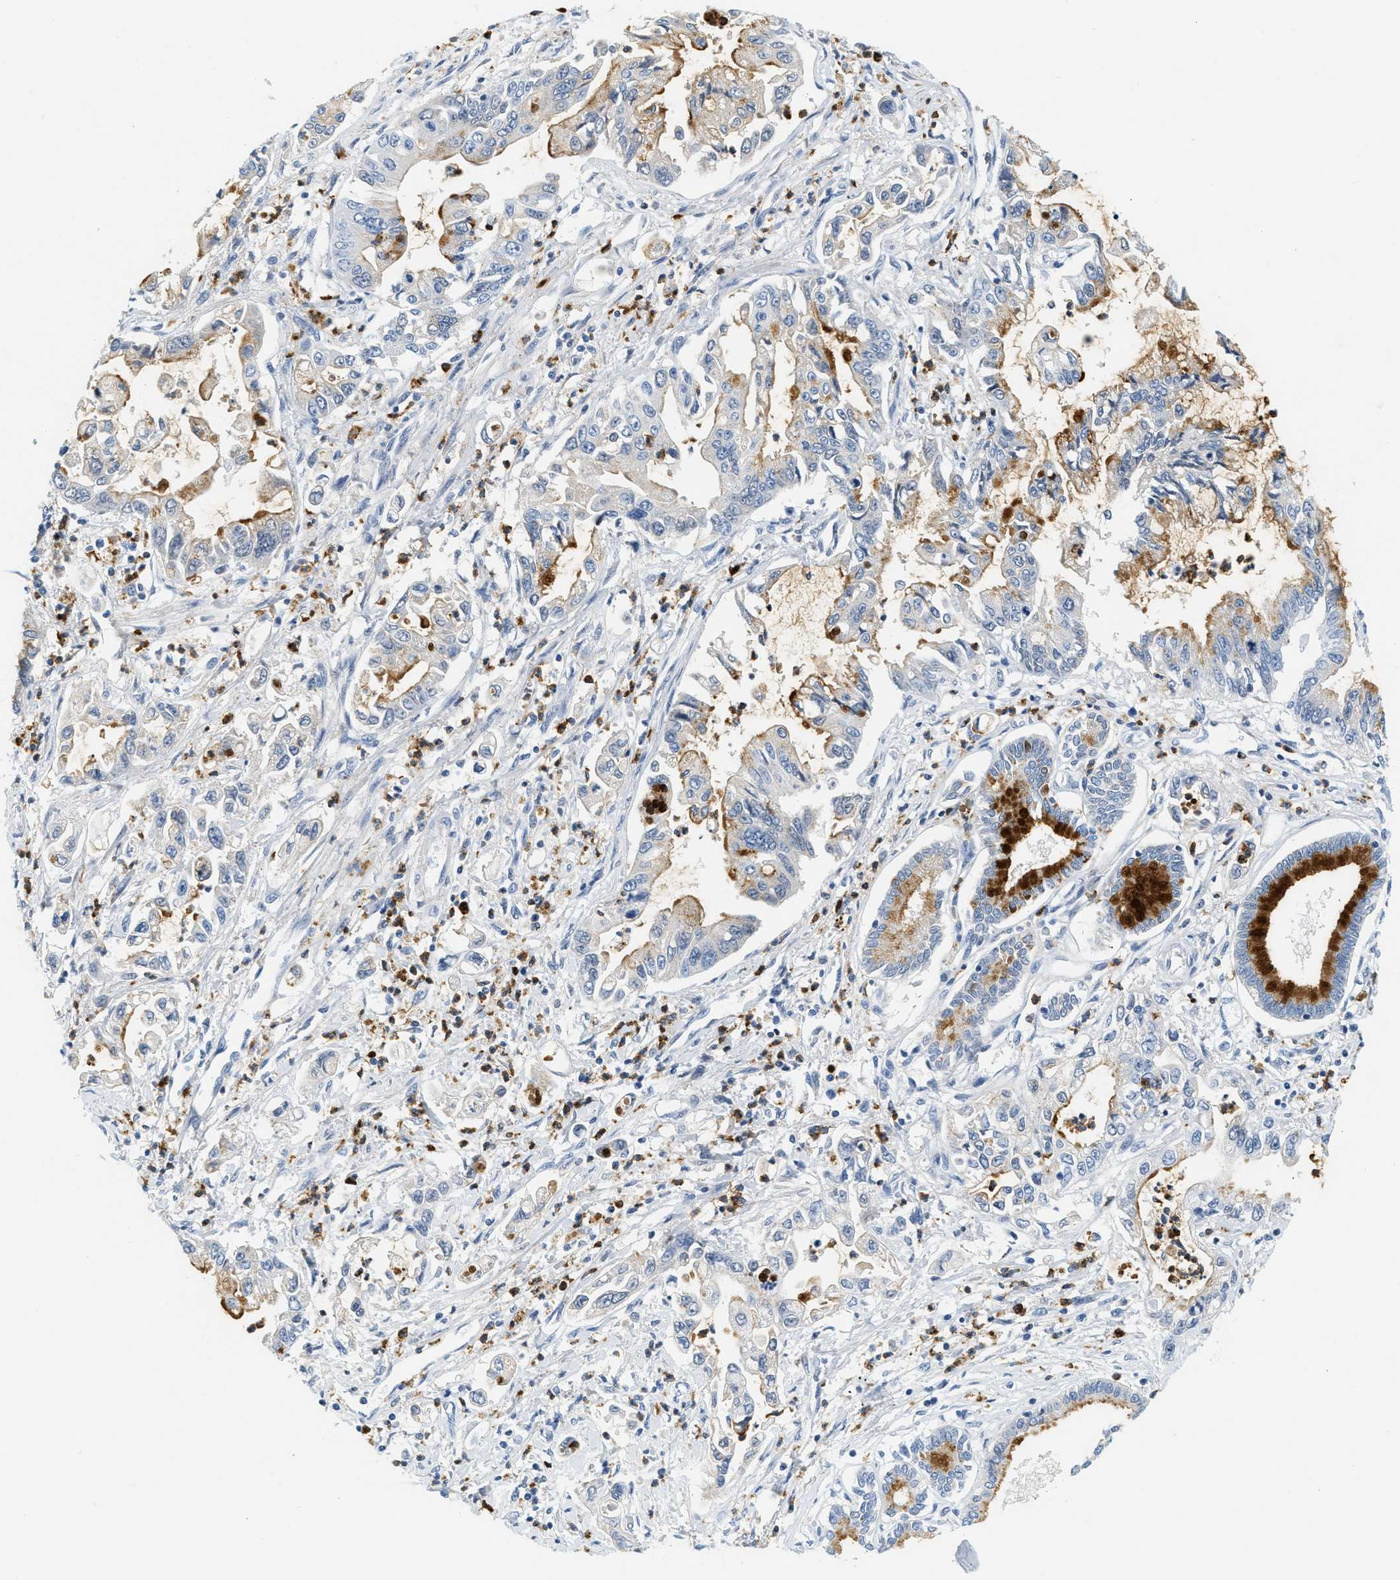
{"staining": {"intensity": "moderate", "quantity": "<25%", "location": "cytoplasmic/membranous"}, "tissue": "pancreatic cancer", "cell_type": "Tumor cells", "image_type": "cancer", "snomed": [{"axis": "morphology", "description": "Adenocarcinoma, NOS"}, {"axis": "topography", "description": "Pancreas"}], "caption": "Protein staining demonstrates moderate cytoplasmic/membranous positivity in about <25% of tumor cells in pancreatic cancer (adenocarcinoma). (DAB = brown stain, brightfield microscopy at high magnification).", "gene": "LCN2", "patient": {"sex": "male", "age": 56}}